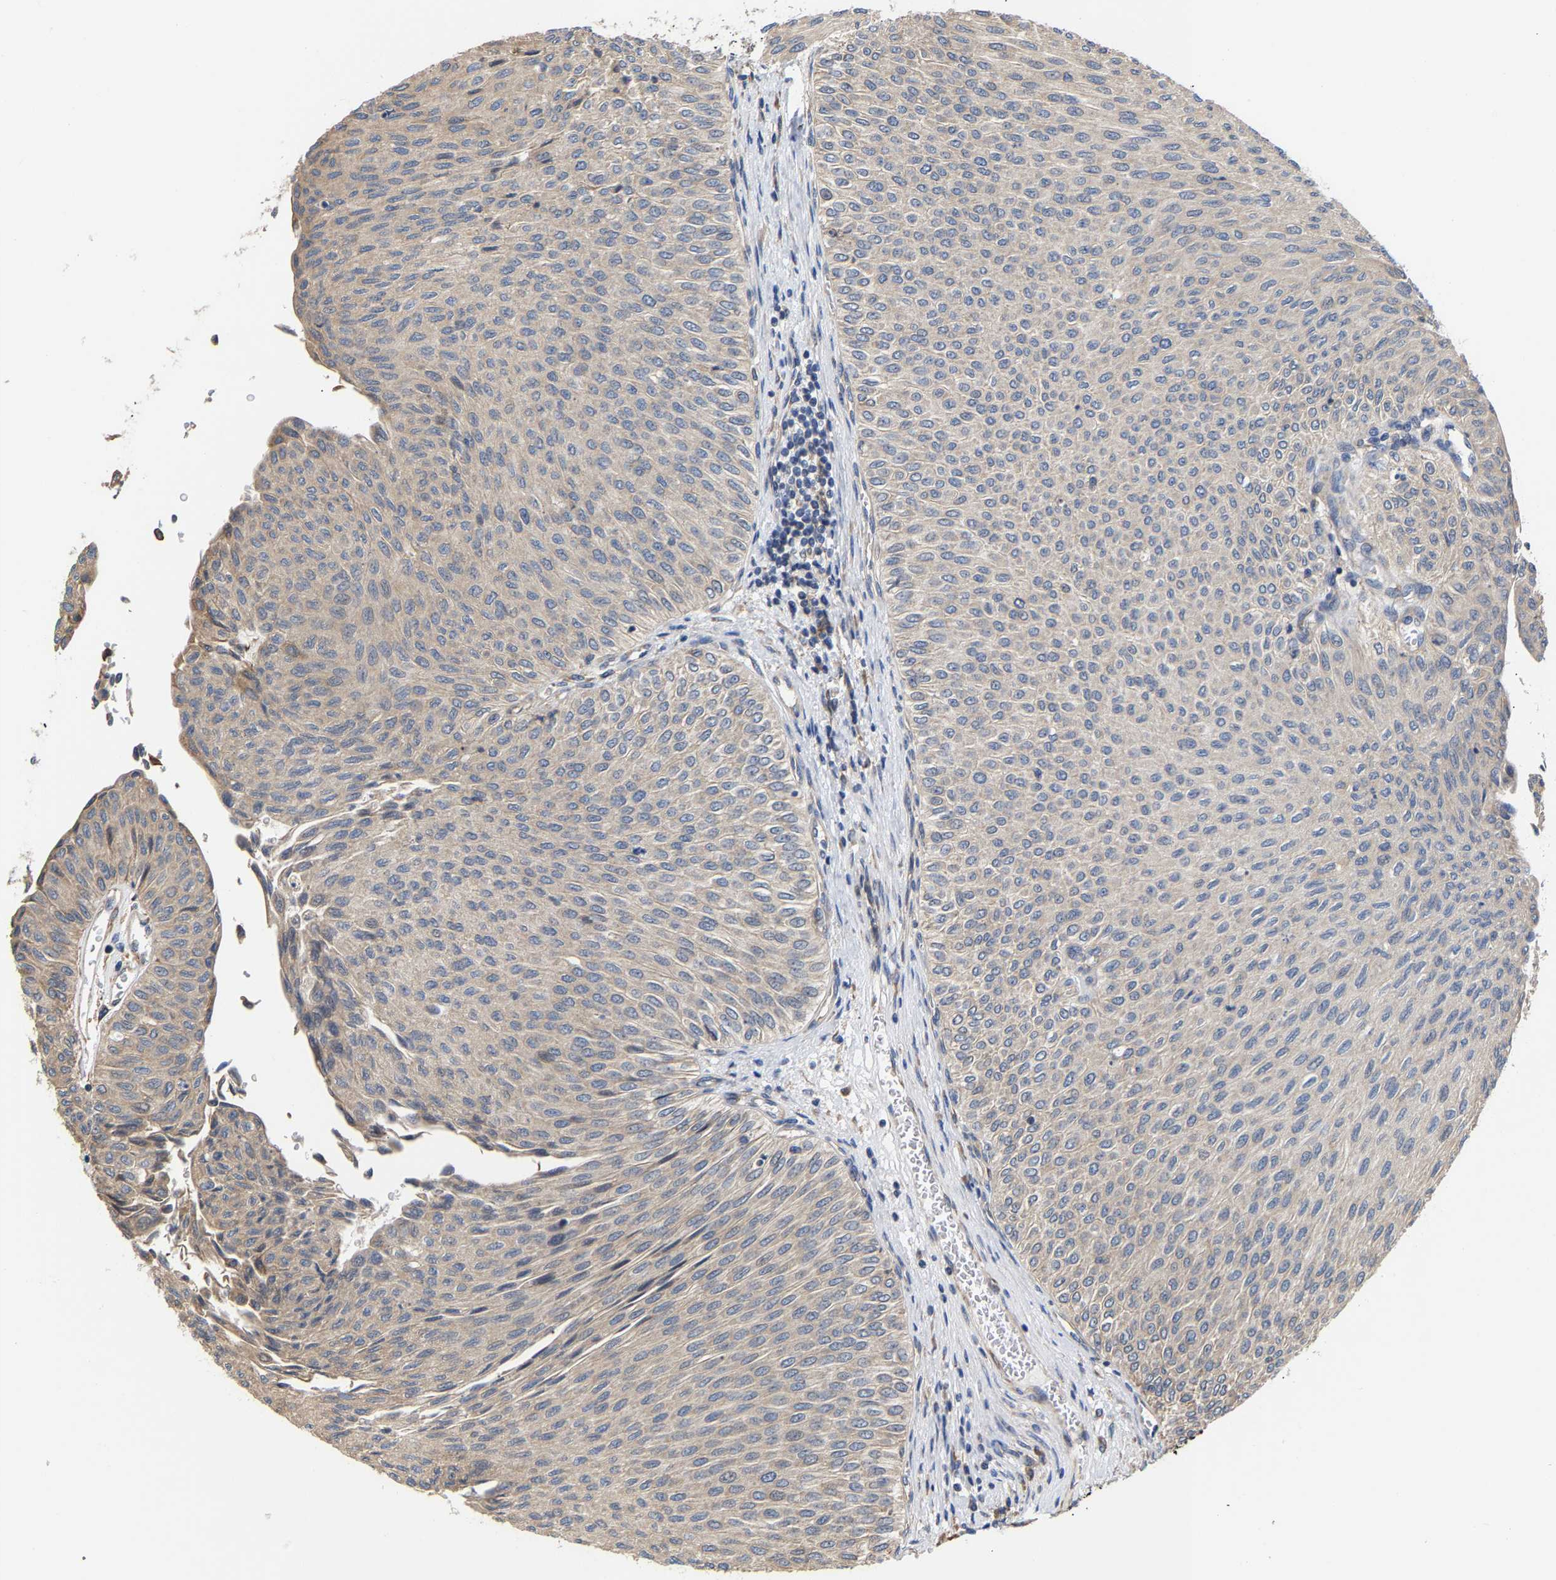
{"staining": {"intensity": "negative", "quantity": "none", "location": "none"}, "tissue": "urothelial cancer", "cell_type": "Tumor cells", "image_type": "cancer", "snomed": [{"axis": "morphology", "description": "Urothelial carcinoma, Low grade"}, {"axis": "topography", "description": "Urinary bladder"}], "caption": "Immunohistochemistry image of low-grade urothelial carcinoma stained for a protein (brown), which demonstrates no expression in tumor cells. The staining is performed using DAB brown chromogen with nuclei counter-stained in using hematoxylin.", "gene": "ARAP1", "patient": {"sex": "male", "age": 78}}